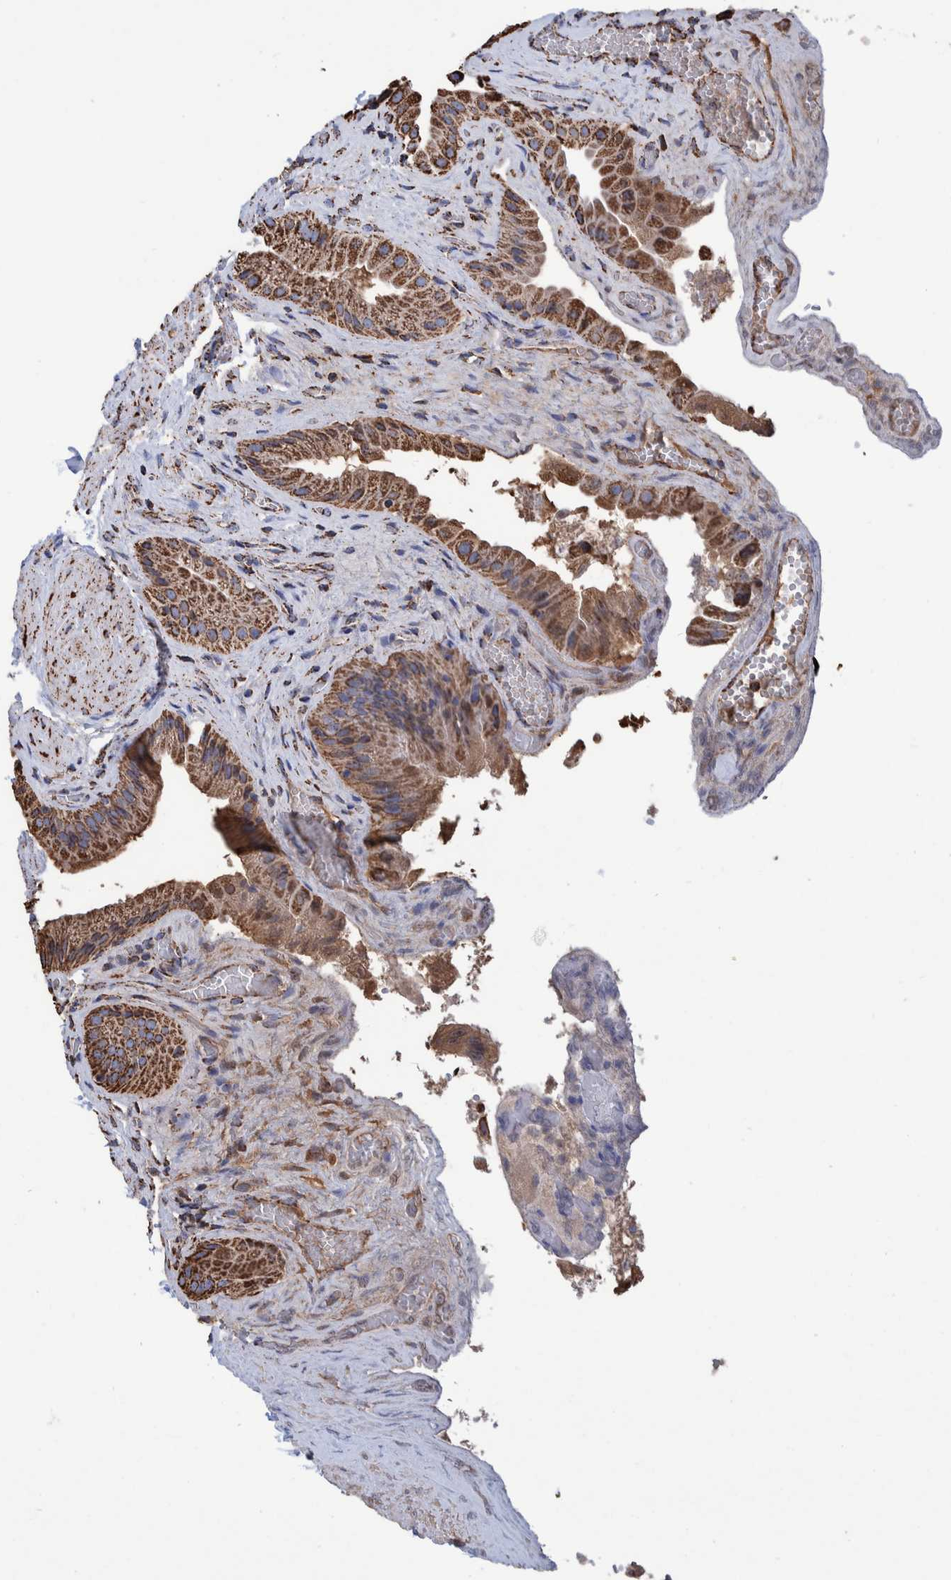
{"staining": {"intensity": "strong", "quantity": ">75%", "location": "cytoplasmic/membranous"}, "tissue": "gallbladder", "cell_type": "Glandular cells", "image_type": "normal", "snomed": [{"axis": "morphology", "description": "Normal tissue, NOS"}, {"axis": "topography", "description": "Gallbladder"}], "caption": "Immunohistochemical staining of benign gallbladder shows high levels of strong cytoplasmic/membranous expression in approximately >75% of glandular cells. (brown staining indicates protein expression, while blue staining denotes nuclei).", "gene": "VPS26C", "patient": {"sex": "male", "age": 49}}